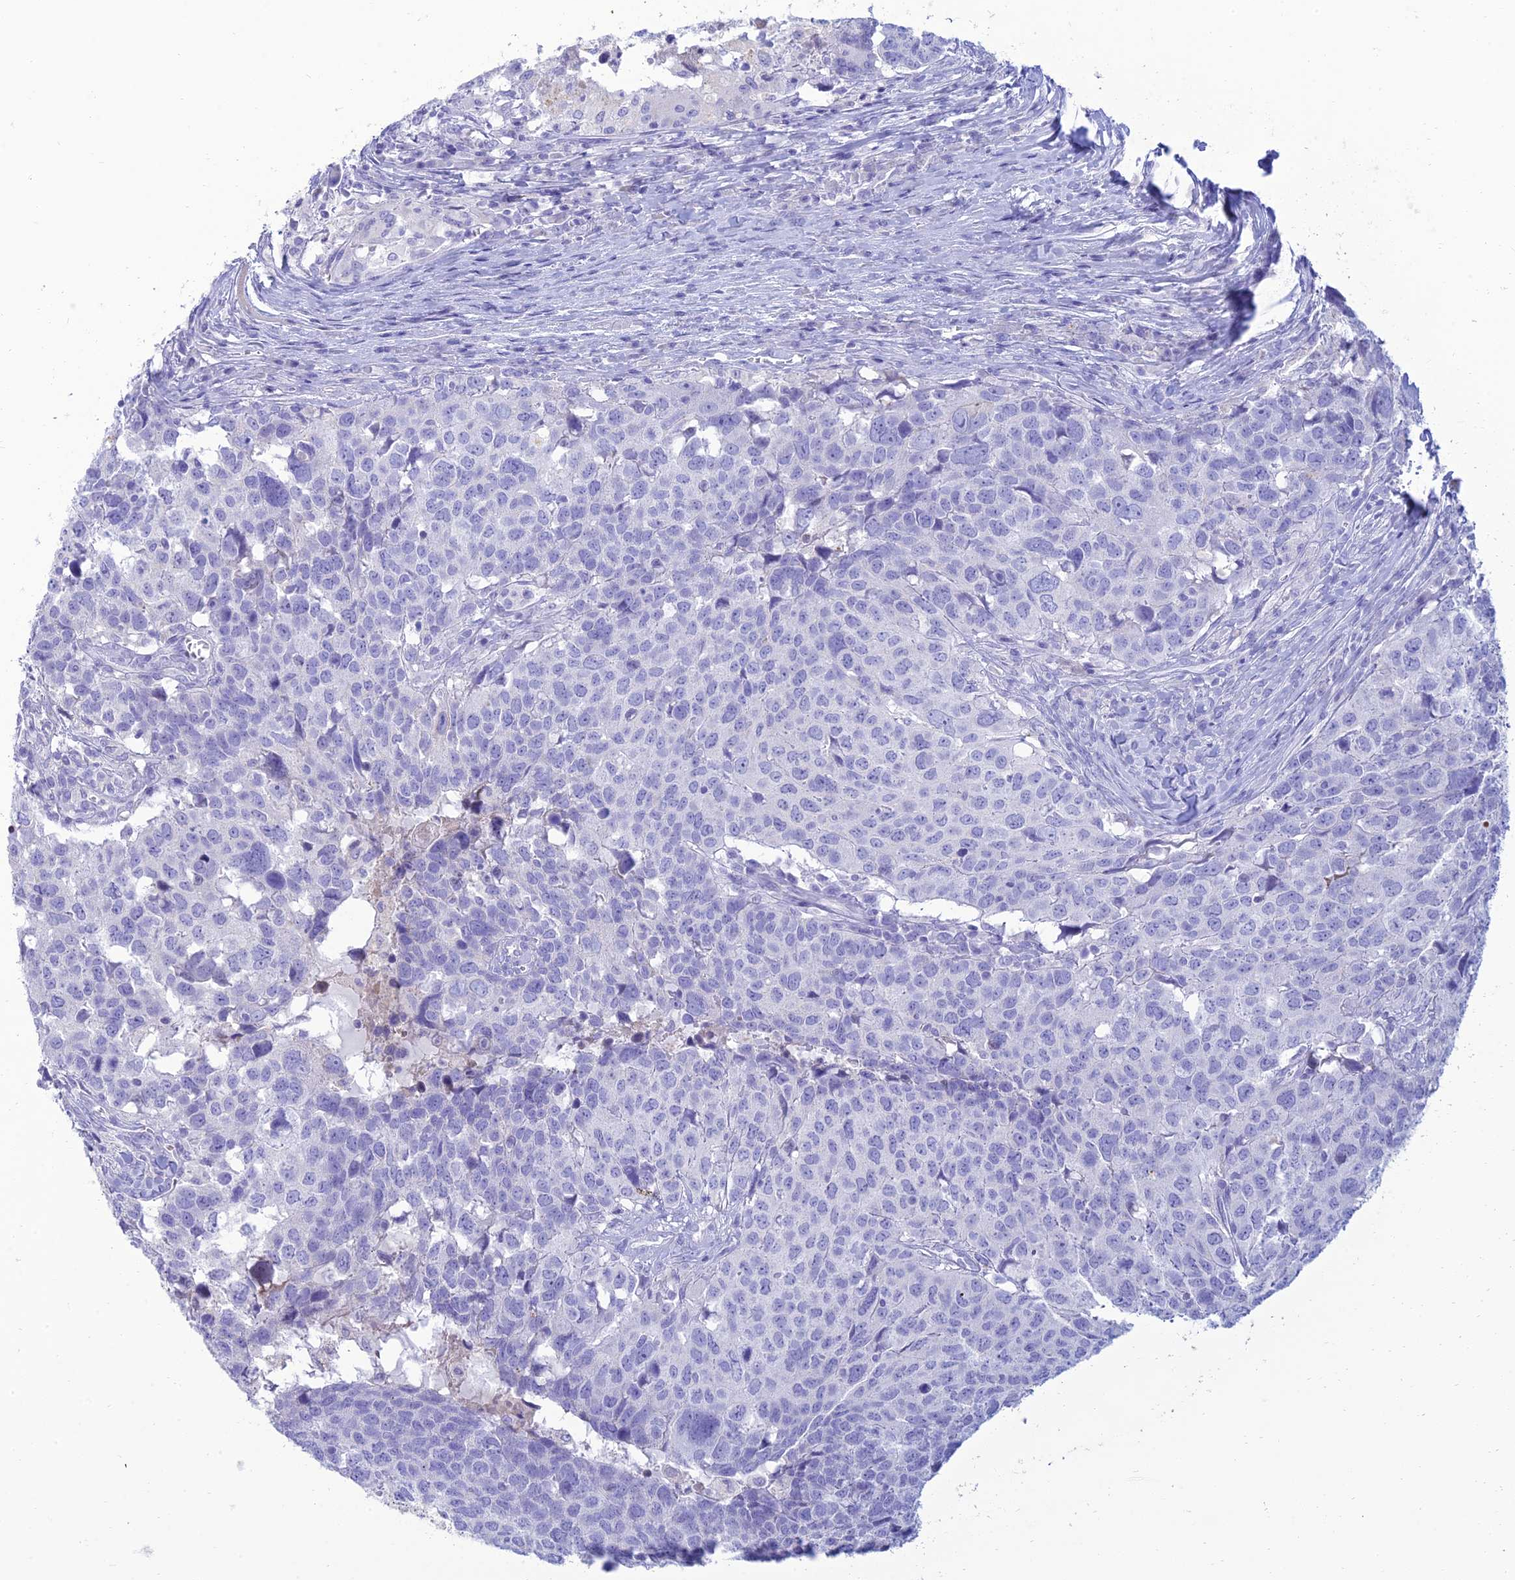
{"staining": {"intensity": "negative", "quantity": "none", "location": "none"}, "tissue": "head and neck cancer", "cell_type": "Tumor cells", "image_type": "cancer", "snomed": [{"axis": "morphology", "description": "Squamous cell carcinoma, NOS"}, {"axis": "topography", "description": "Head-Neck"}], "caption": "High magnification brightfield microscopy of head and neck cancer (squamous cell carcinoma) stained with DAB (brown) and counterstained with hematoxylin (blue): tumor cells show no significant expression.", "gene": "MAL2", "patient": {"sex": "male", "age": 66}}